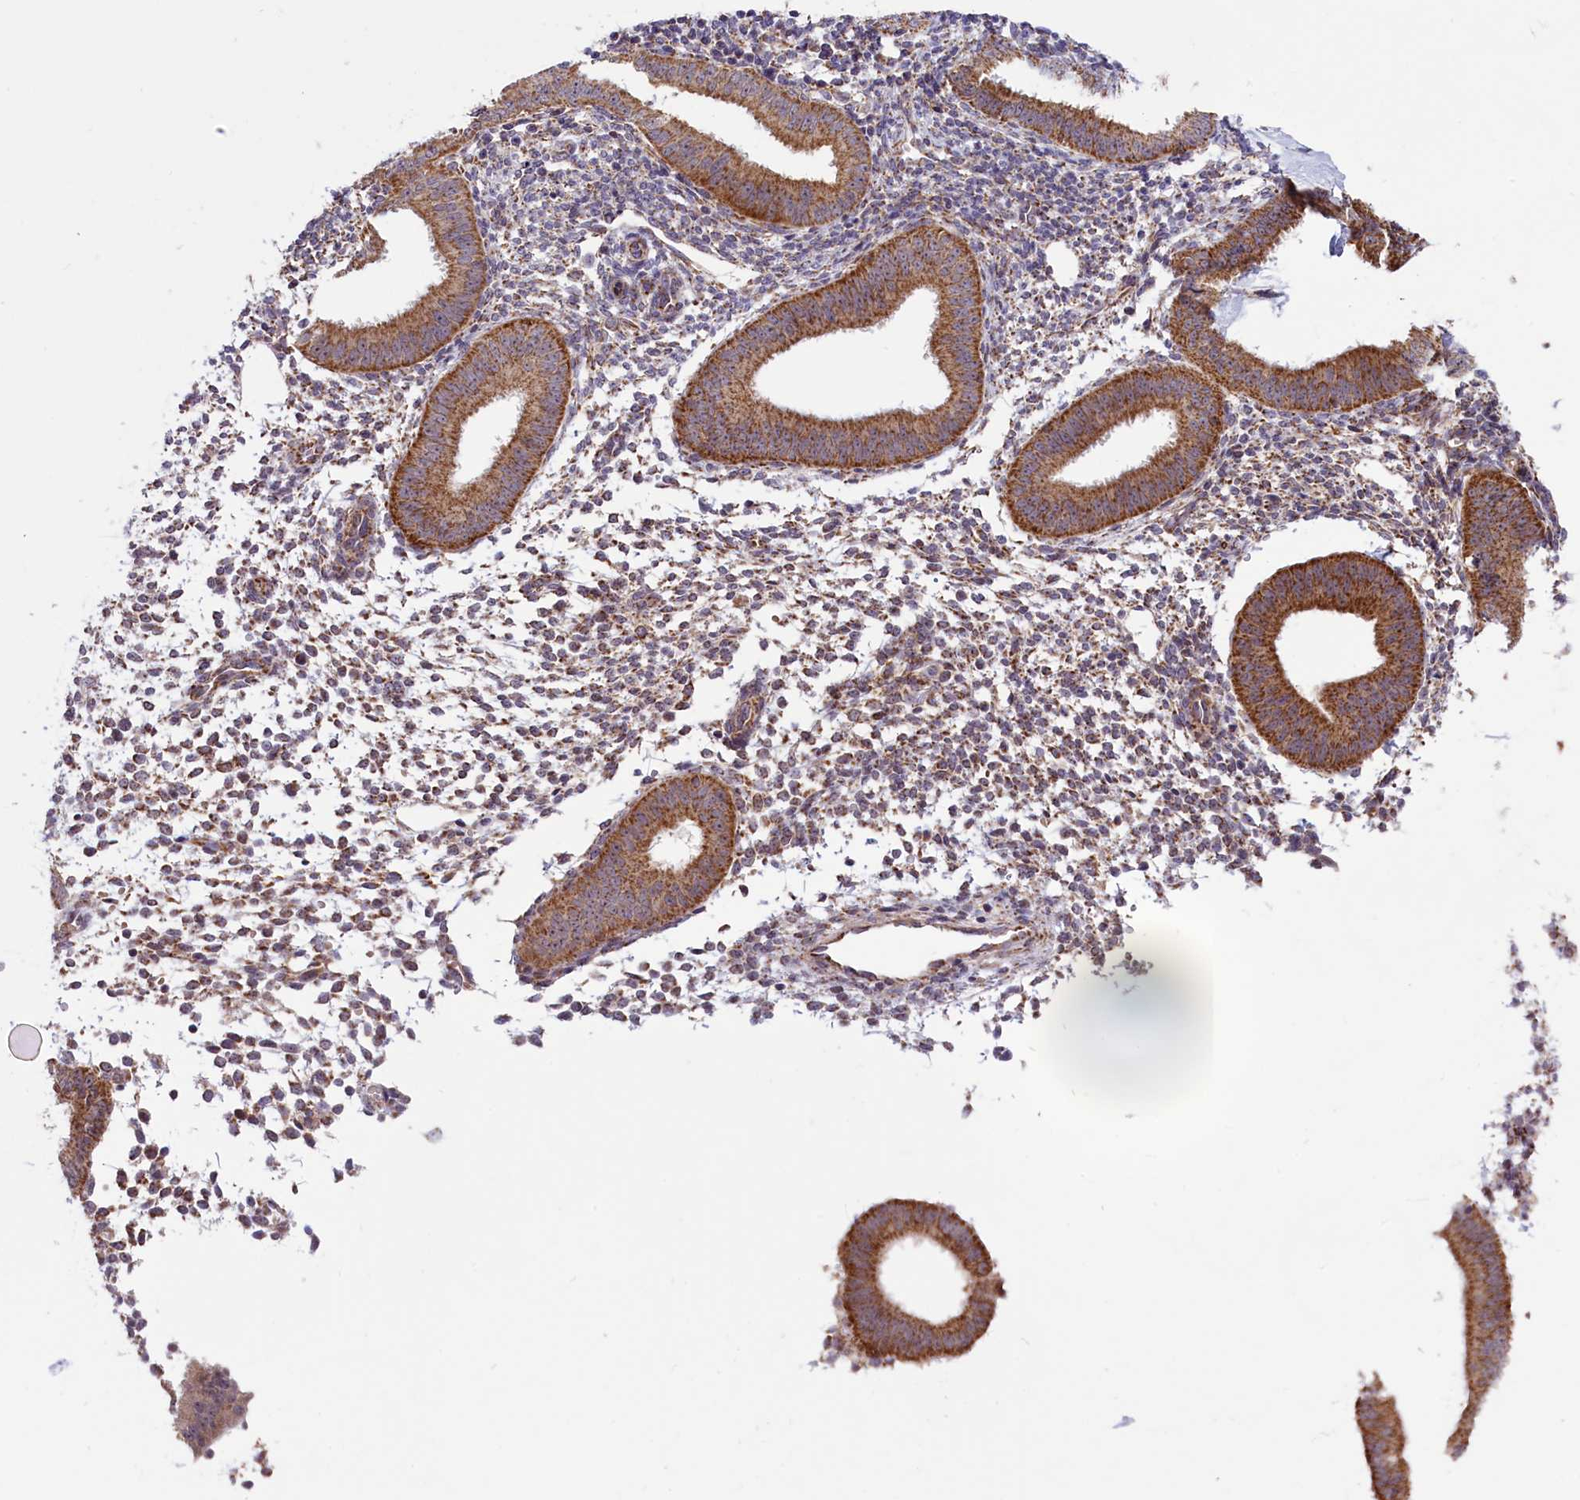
{"staining": {"intensity": "moderate", "quantity": "<25%", "location": "cytoplasmic/membranous"}, "tissue": "endometrium", "cell_type": "Cells in endometrial stroma", "image_type": "normal", "snomed": [{"axis": "morphology", "description": "Normal tissue, NOS"}, {"axis": "topography", "description": "Uterus"}, {"axis": "topography", "description": "Endometrium"}], "caption": "Normal endometrium exhibits moderate cytoplasmic/membranous expression in about <25% of cells in endometrial stroma, visualized by immunohistochemistry.", "gene": "NDUFS5", "patient": {"sex": "female", "age": 48}}